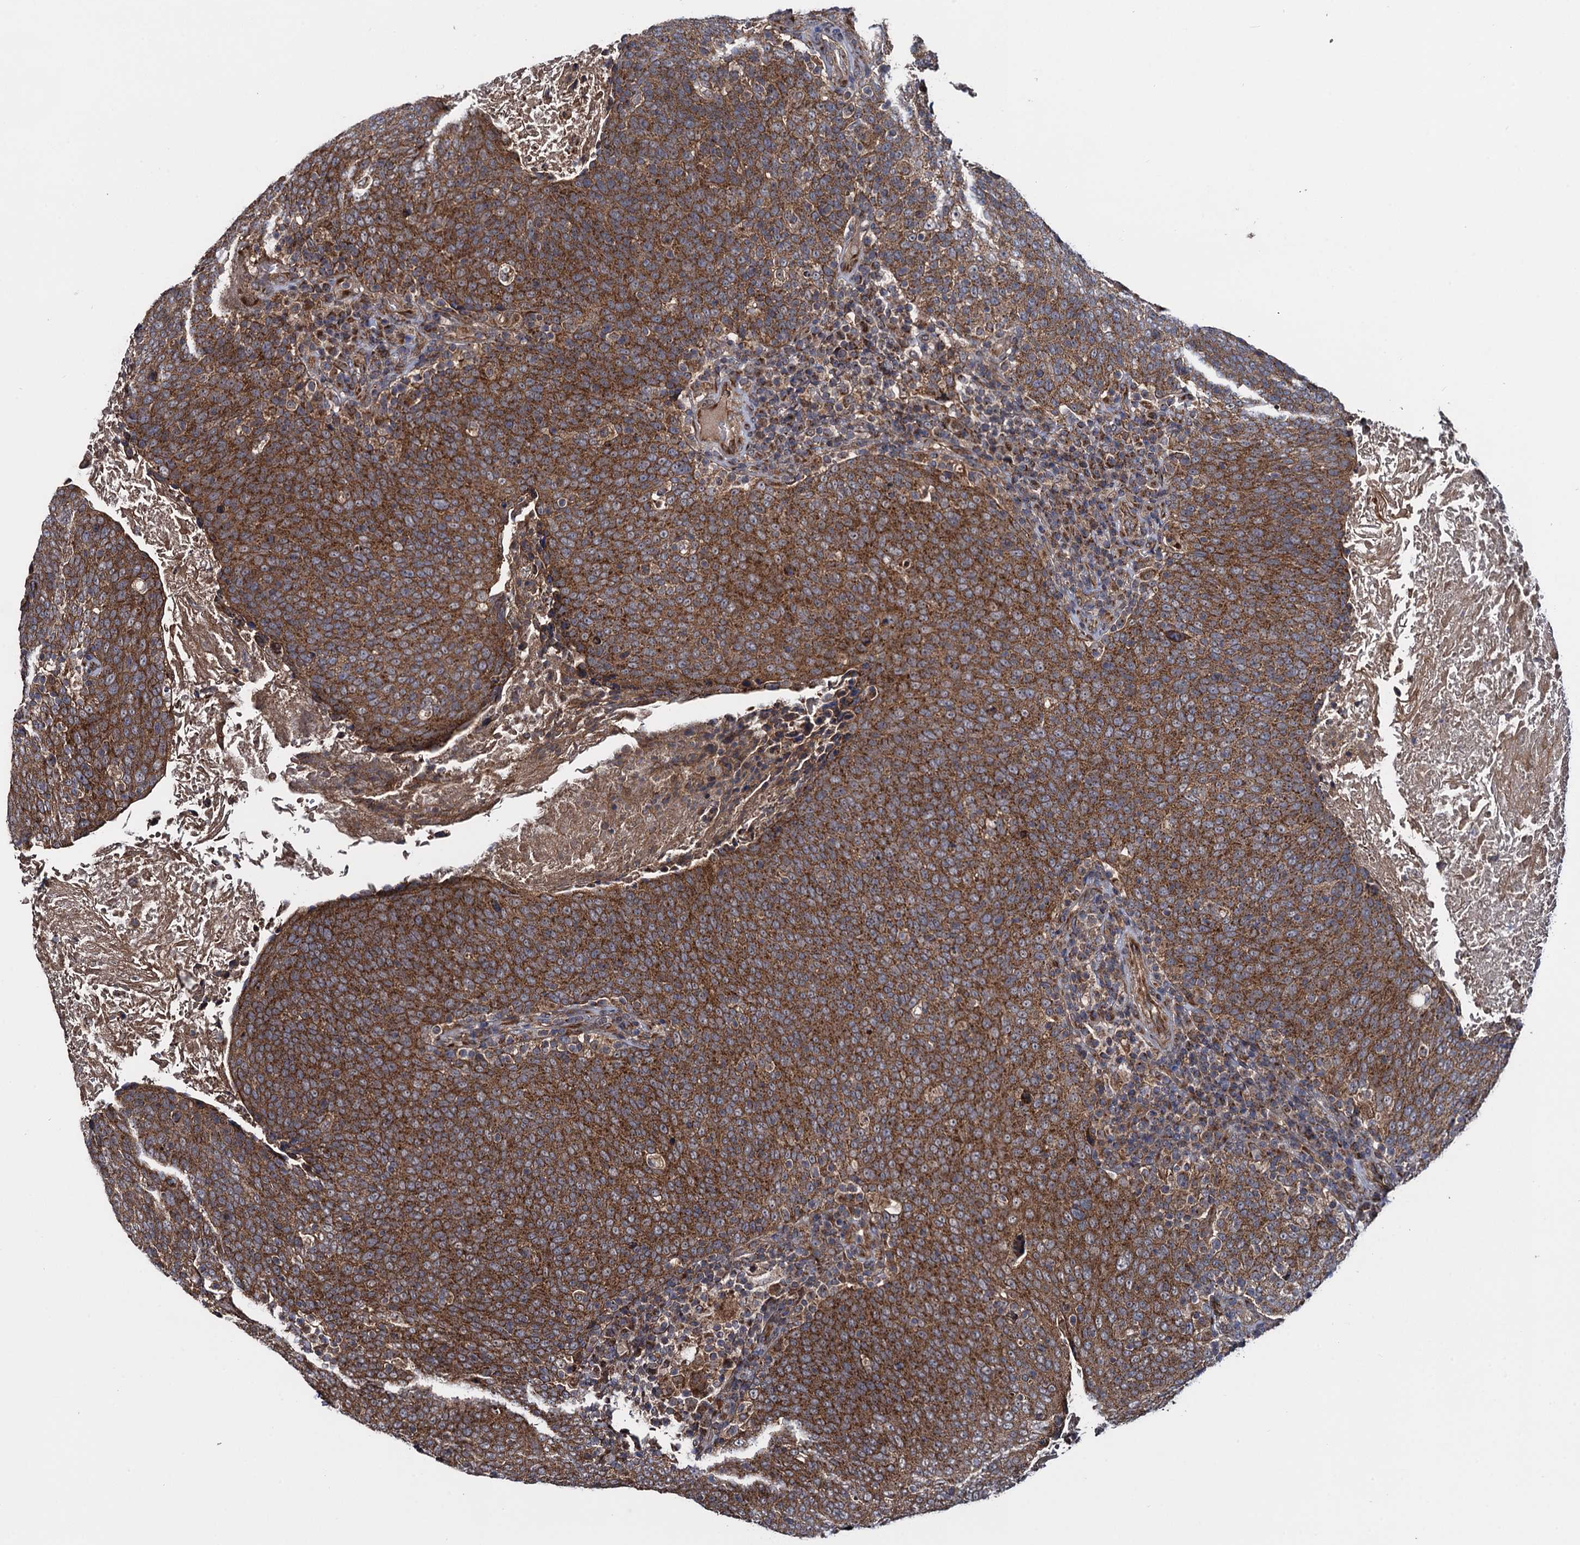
{"staining": {"intensity": "strong", "quantity": ">75%", "location": "cytoplasmic/membranous"}, "tissue": "head and neck cancer", "cell_type": "Tumor cells", "image_type": "cancer", "snomed": [{"axis": "morphology", "description": "Squamous cell carcinoma, NOS"}, {"axis": "morphology", "description": "Squamous cell carcinoma, metastatic, NOS"}, {"axis": "topography", "description": "Lymph node"}, {"axis": "topography", "description": "Head-Neck"}], "caption": "An immunohistochemistry photomicrograph of neoplastic tissue is shown. Protein staining in brown labels strong cytoplasmic/membranous positivity in metastatic squamous cell carcinoma (head and neck) within tumor cells.", "gene": "HAUS1", "patient": {"sex": "male", "age": 62}}